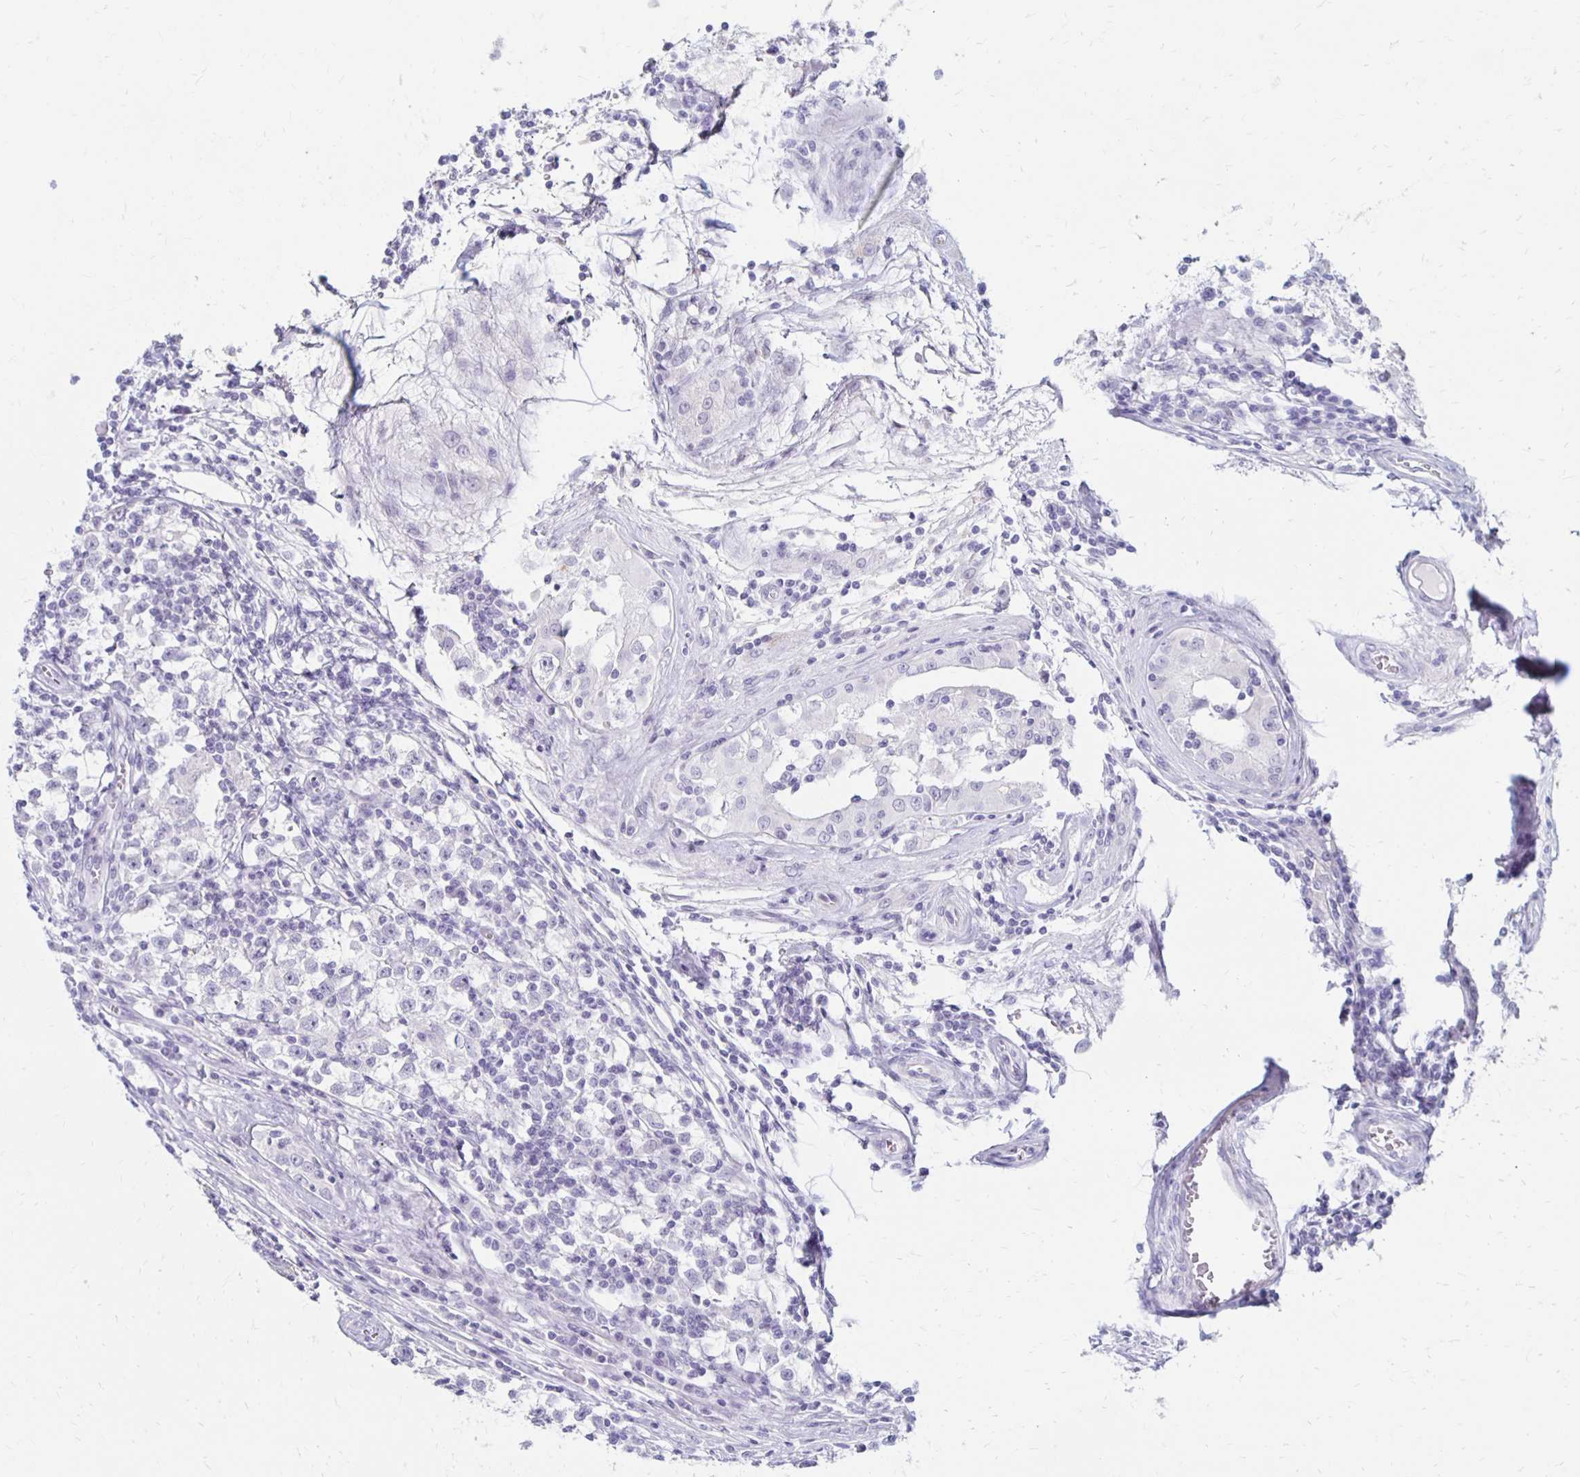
{"staining": {"intensity": "negative", "quantity": "none", "location": "none"}, "tissue": "testis cancer", "cell_type": "Tumor cells", "image_type": "cancer", "snomed": [{"axis": "morphology", "description": "Seminoma, NOS"}, {"axis": "topography", "description": "Testis"}], "caption": "Tumor cells show no significant expression in testis cancer.", "gene": "RYR1", "patient": {"sex": "male", "age": 31}}